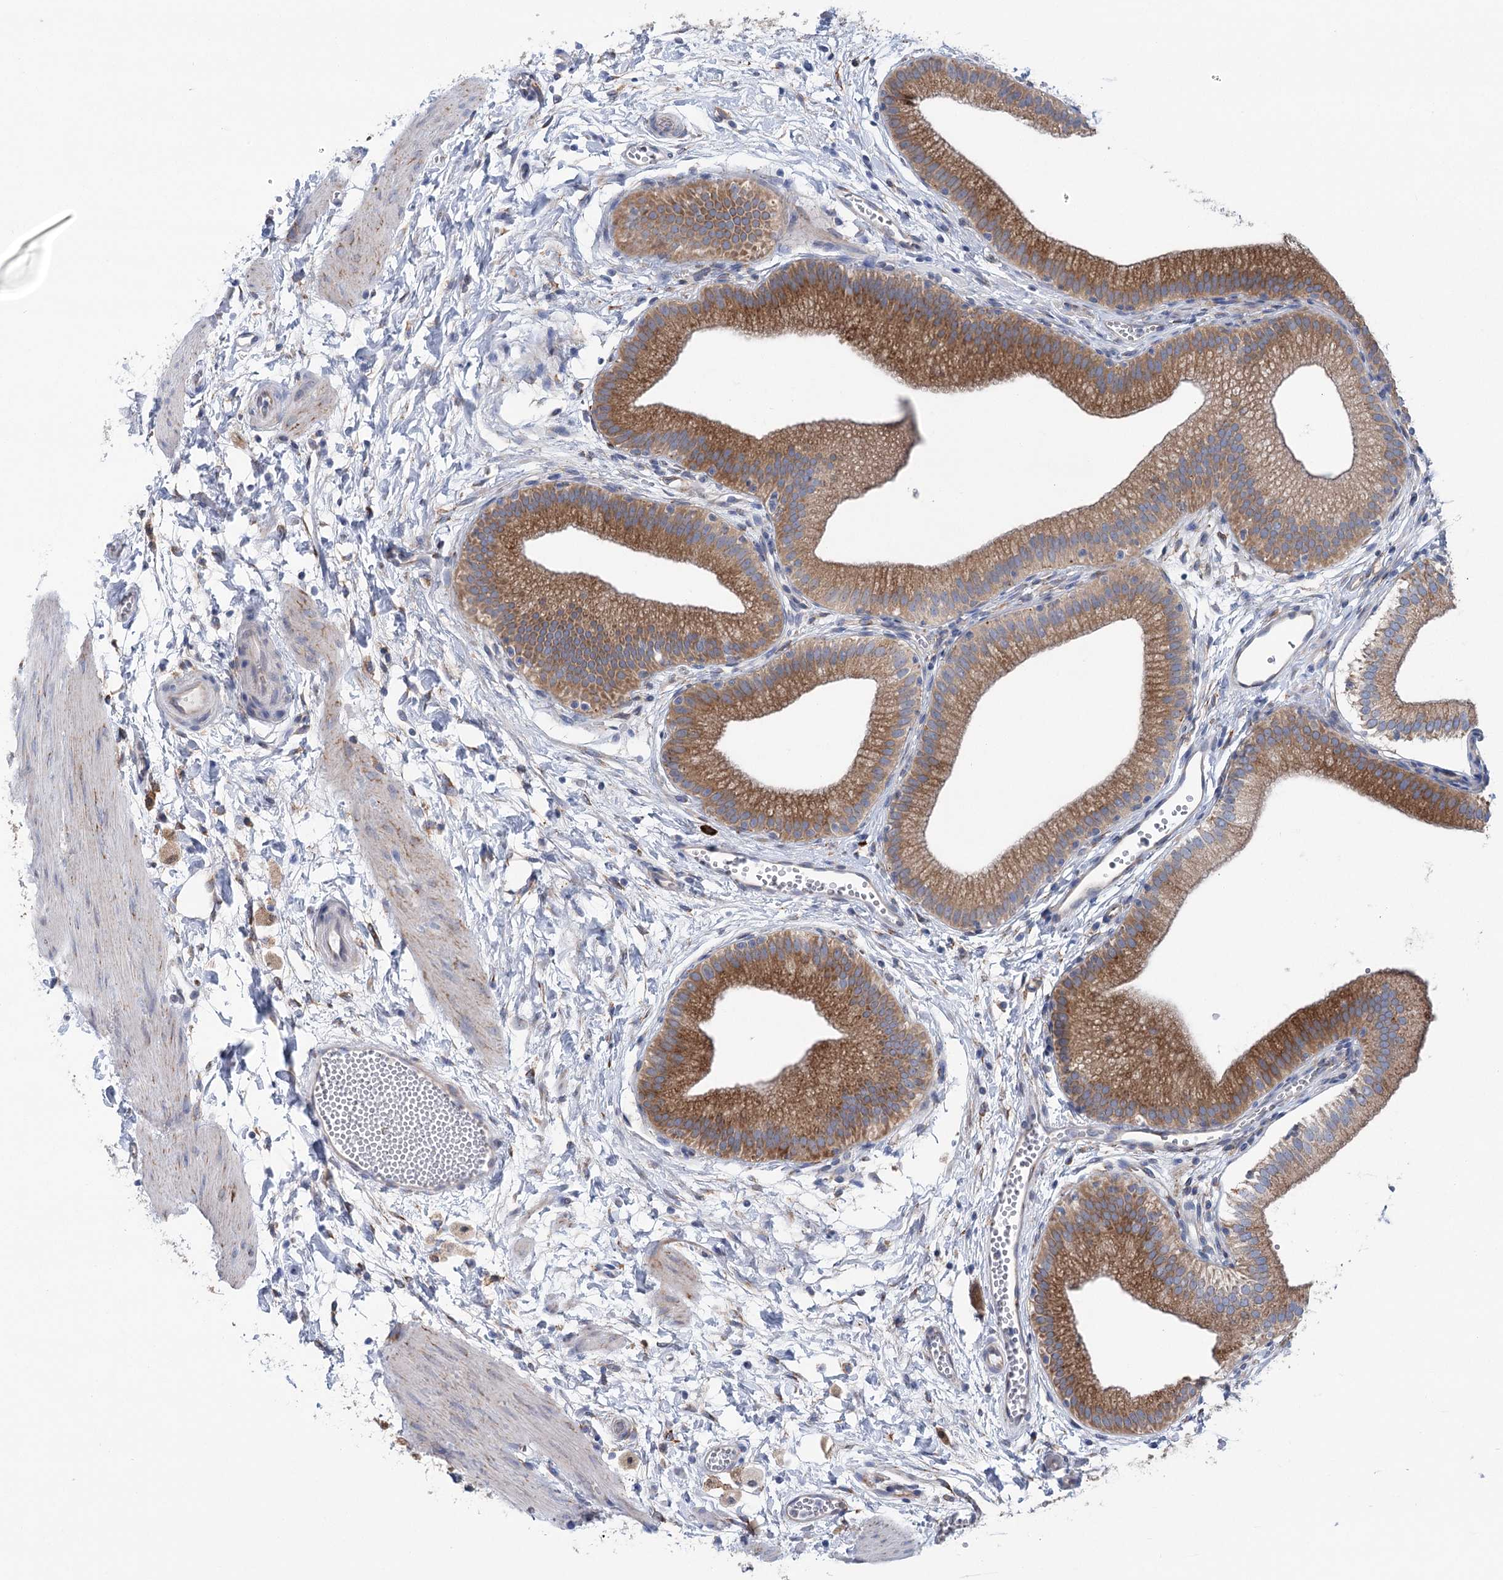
{"staining": {"intensity": "moderate", "quantity": ">75%", "location": "cytoplasmic/membranous"}, "tissue": "gallbladder", "cell_type": "Glandular cells", "image_type": "normal", "snomed": [{"axis": "morphology", "description": "Normal tissue, NOS"}, {"axis": "topography", "description": "Gallbladder"}], "caption": "Unremarkable gallbladder displays moderate cytoplasmic/membranous positivity in about >75% of glandular cells, visualized by immunohistochemistry.", "gene": "METTL24", "patient": {"sex": "male", "age": 55}}